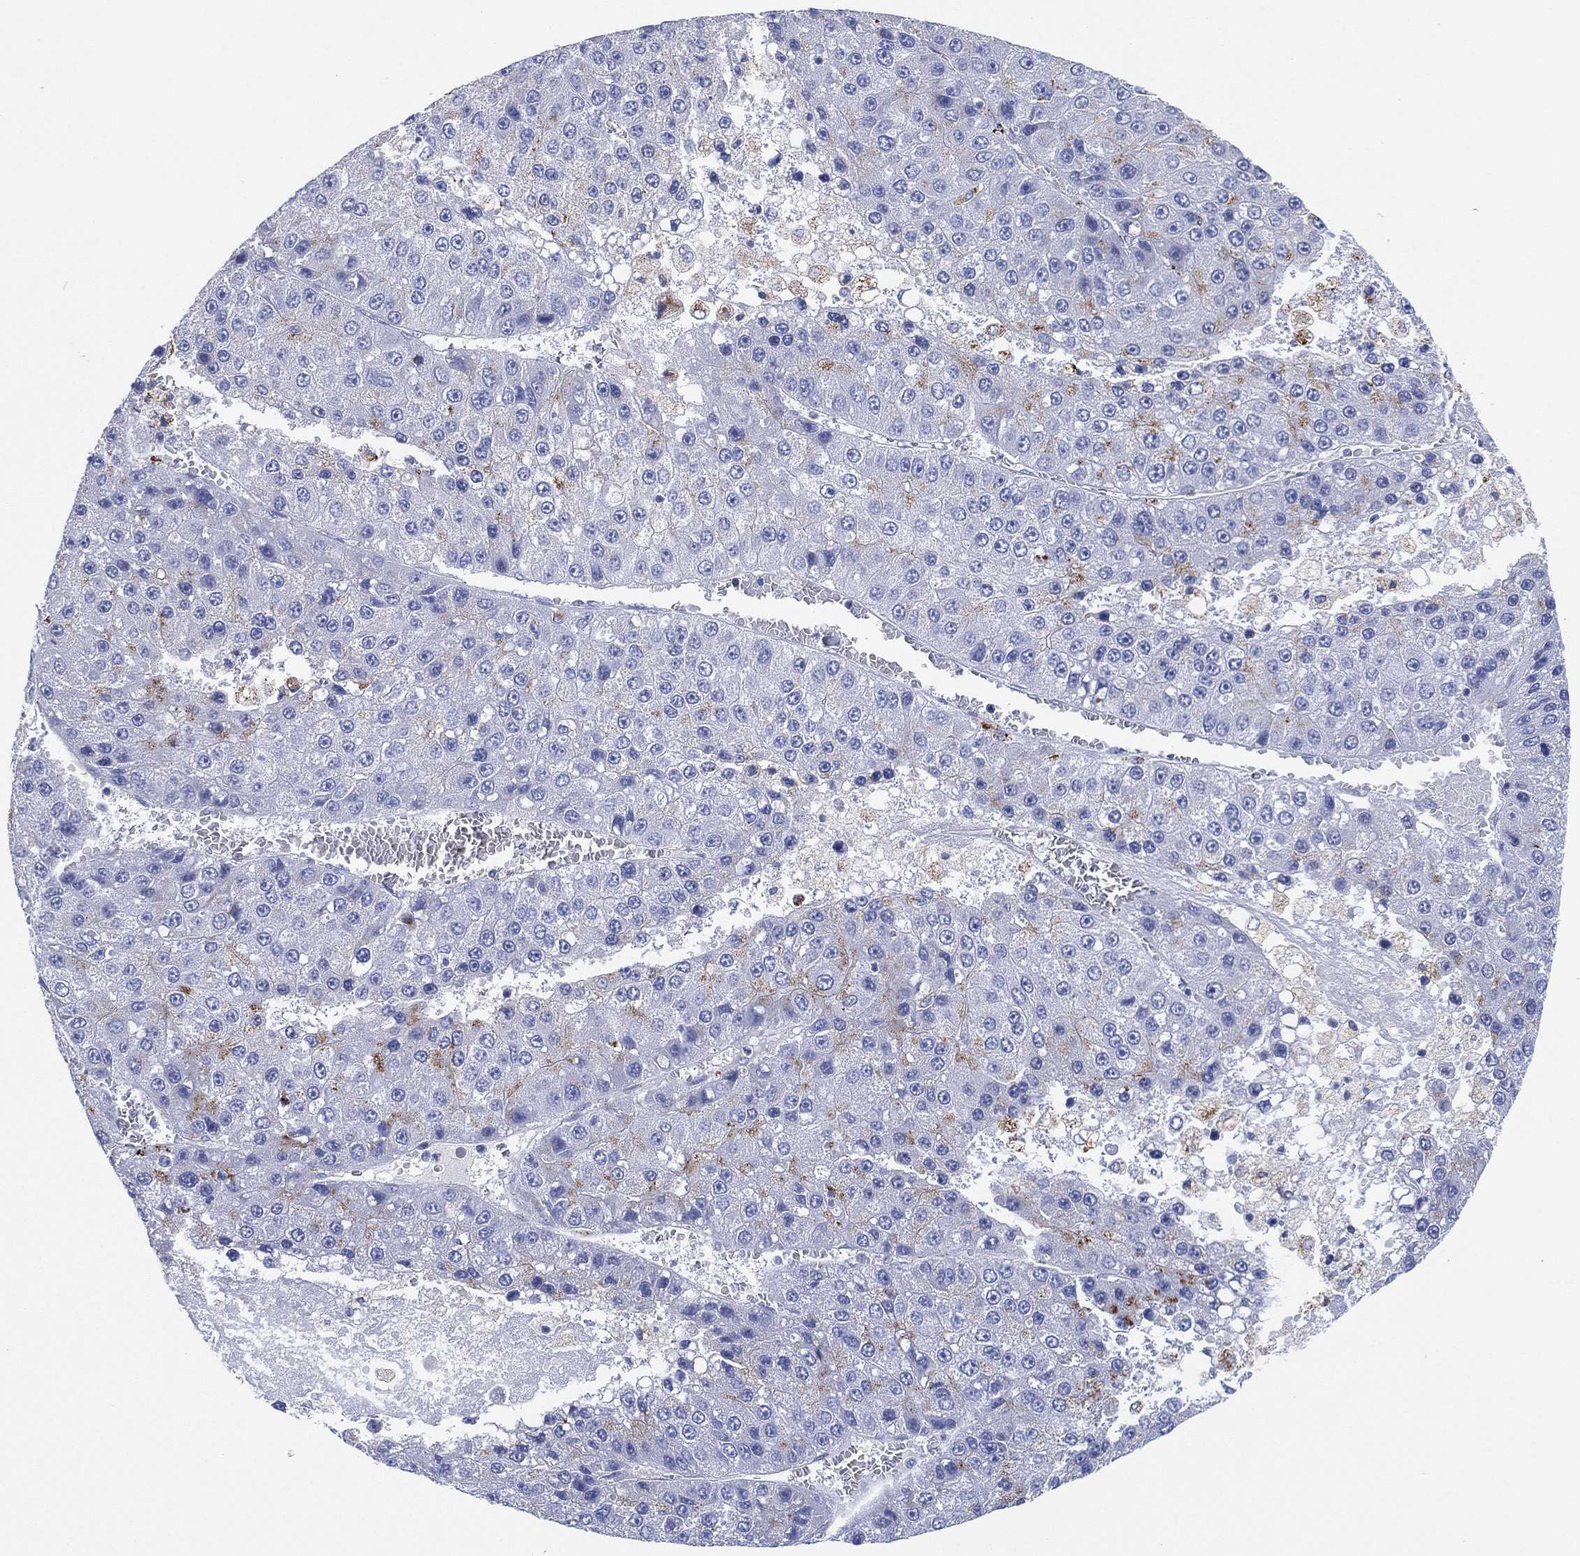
{"staining": {"intensity": "negative", "quantity": "none", "location": "none"}, "tissue": "liver cancer", "cell_type": "Tumor cells", "image_type": "cancer", "snomed": [{"axis": "morphology", "description": "Carcinoma, Hepatocellular, NOS"}, {"axis": "topography", "description": "Liver"}], "caption": "Immunohistochemistry (IHC) of liver hepatocellular carcinoma displays no expression in tumor cells. (DAB IHC visualized using brightfield microscopy, high magnification).", "gene": "GALNS", "patient": {"sex": "female", "age": 73}}